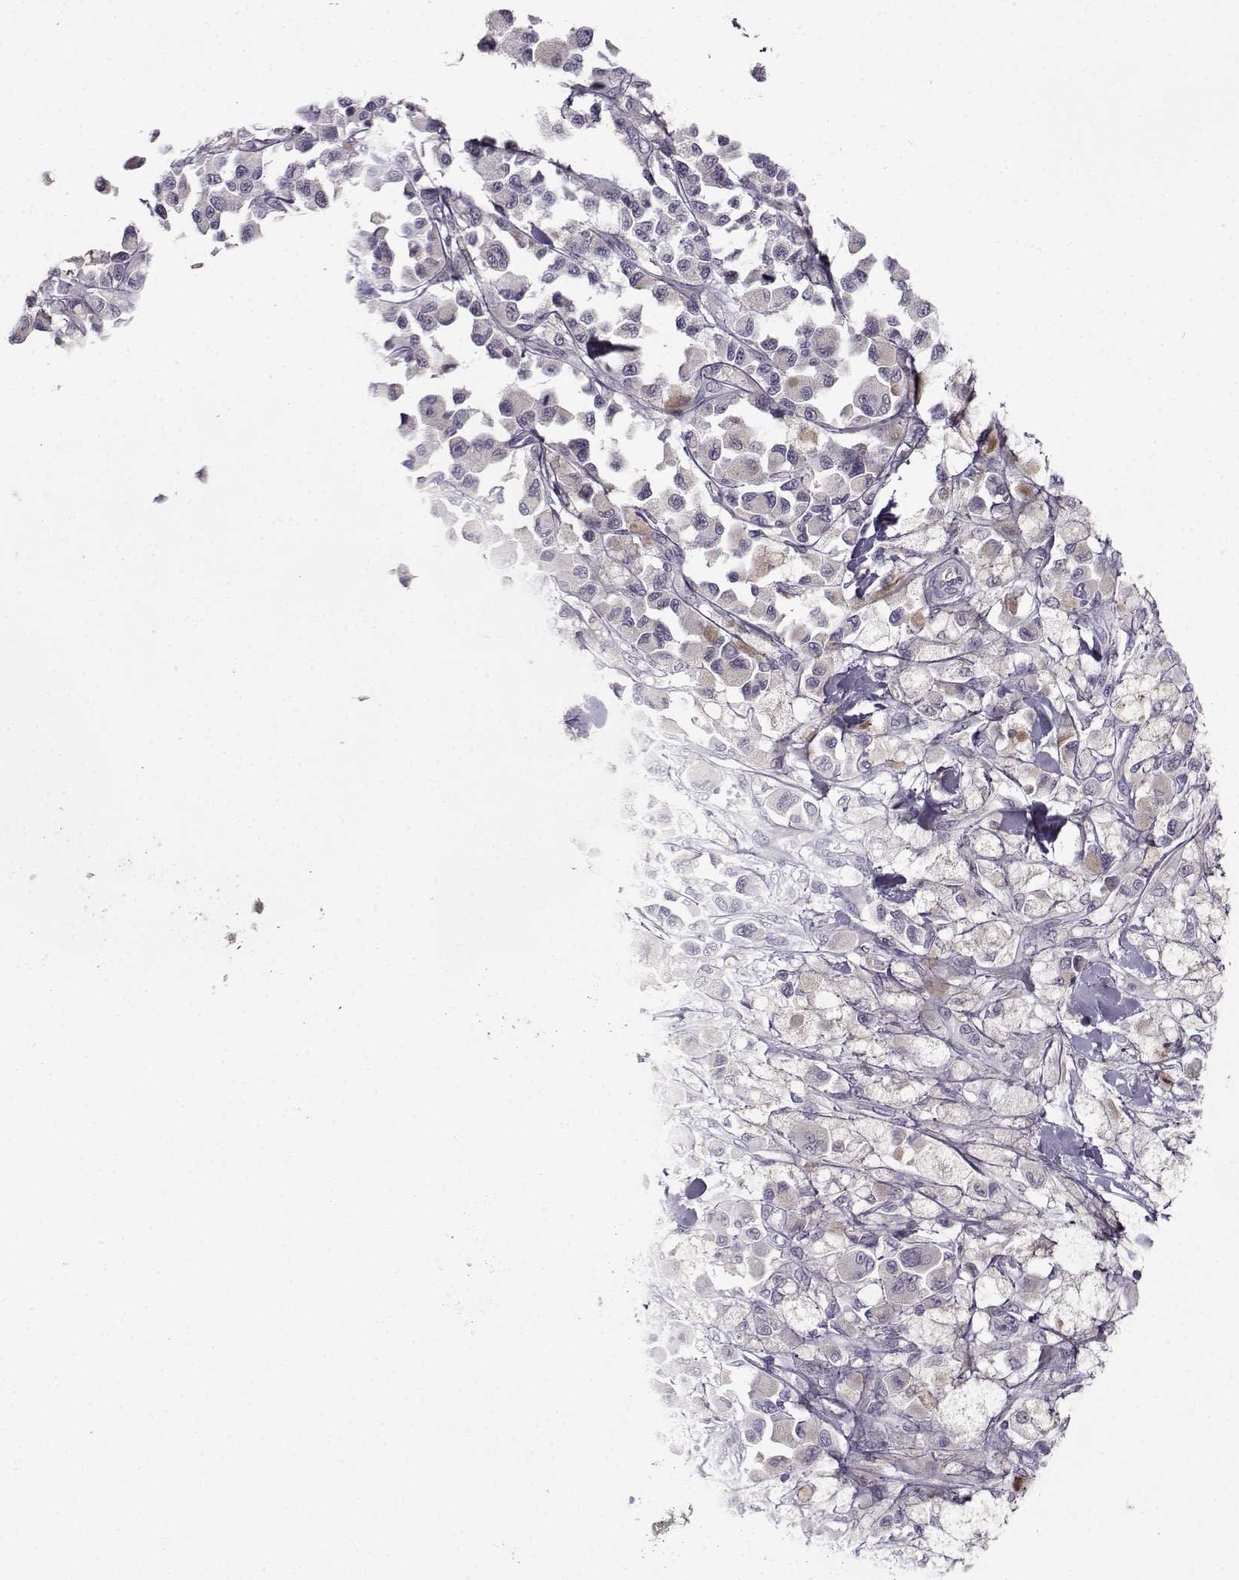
{"staining": {"intensity": "negative", "quantity": "none", "location": "none"}, "tissue": "melanoma", "cell_type": "Tumor cells", "image_type": "cancer", "snomed": [{"axis": "morphology", "description": "Malignant melanoma, NOS"}, {"axis": "topography", "description": "Skin"}], "caption": "Tumor cells show no significant protein staining in malignant melanoma.", "gene": "LIN28A", "patient": {"sex": "female", "age": 58}}